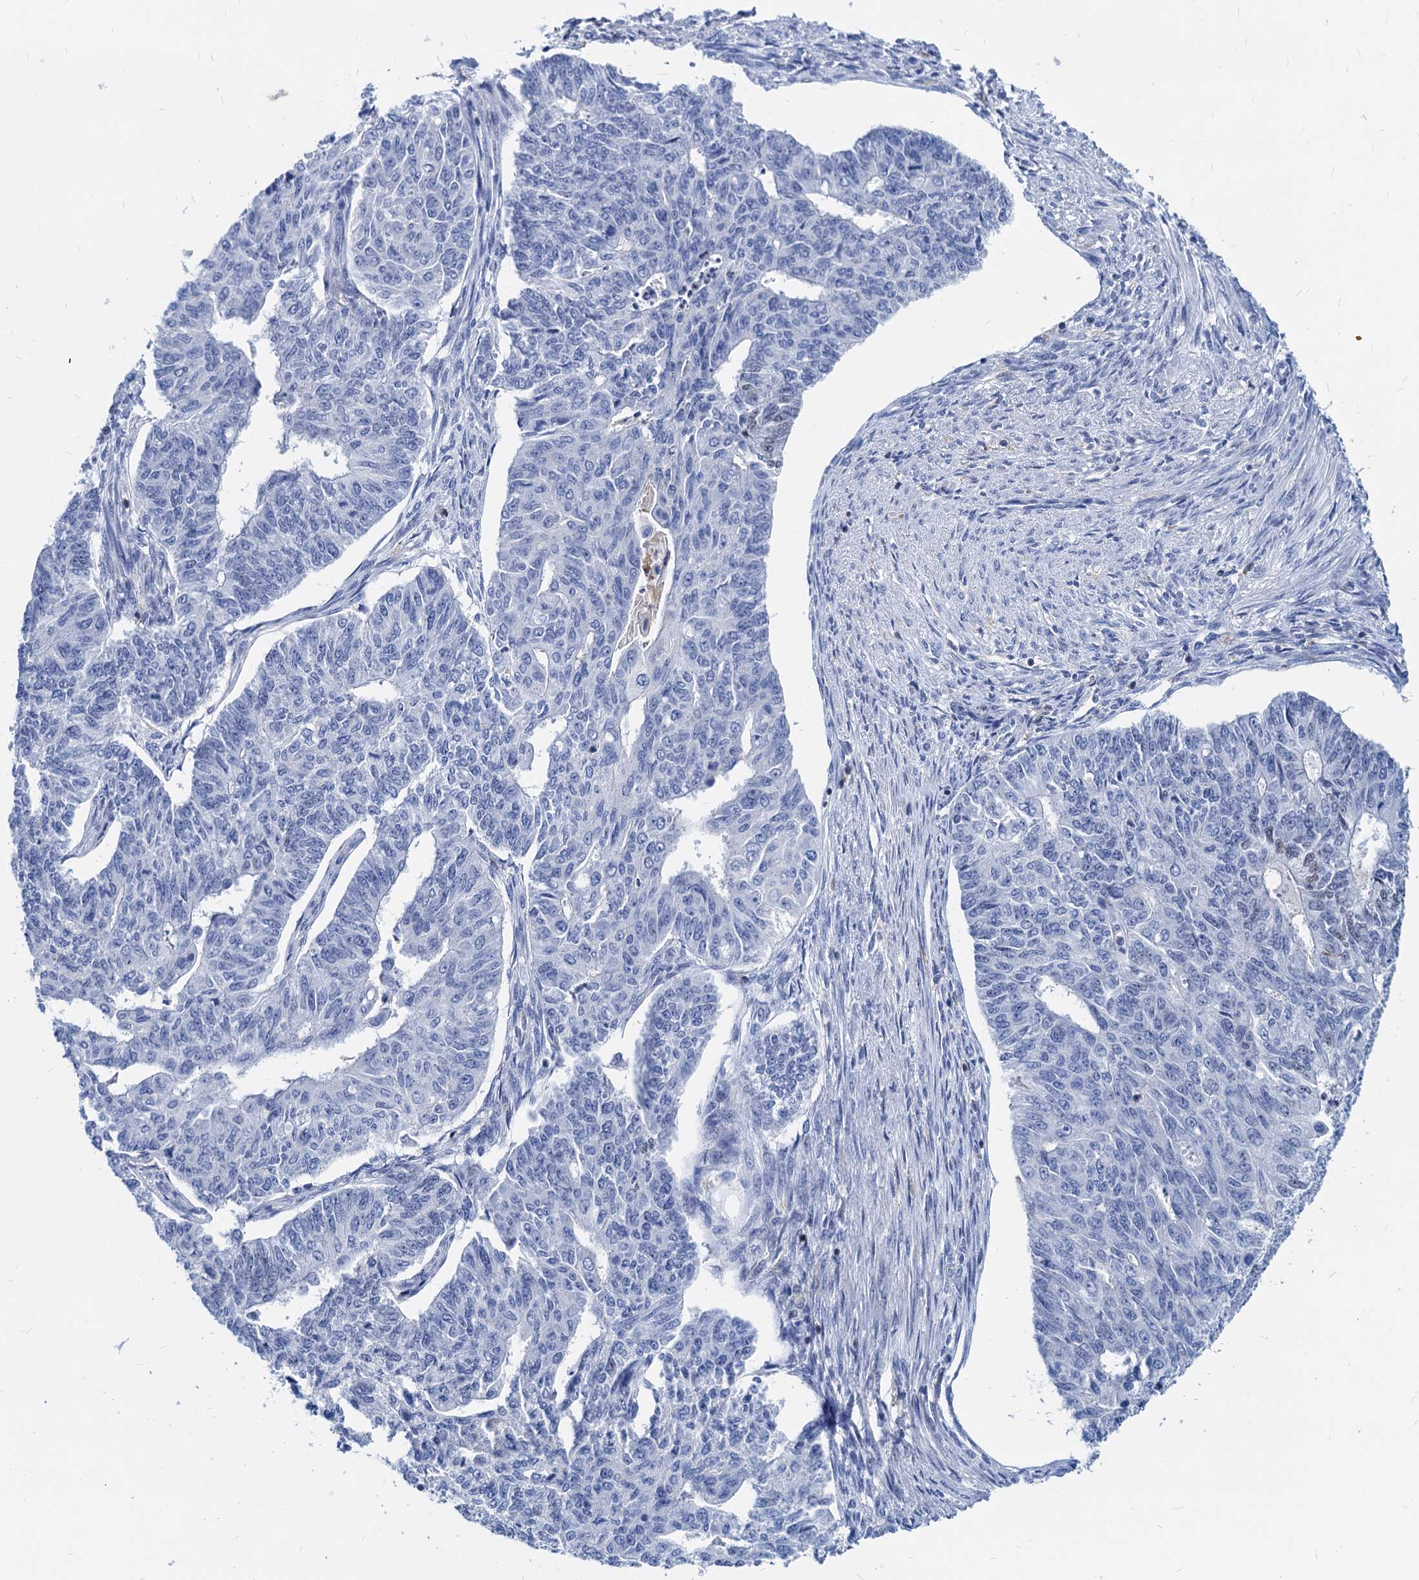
{"staining": {"intensity": "negative", "quantity": "none", "location": "none"}, "tissue": "endometrial cancer", "cell_type": "Tumor cells", "image_type": "cancer", "snomed": [{"axis": "morphology", "description": "Adenocarcinoma, NOS"}, {"axis": "topography", "description": "Endometrium"}], "caption": "A micrograph of endometrial adenocarcinoma stained for a protein displays no brown staining in tumor cells.", "gene": "LCP2", "patient": {"sex": "female", "age": 32}}